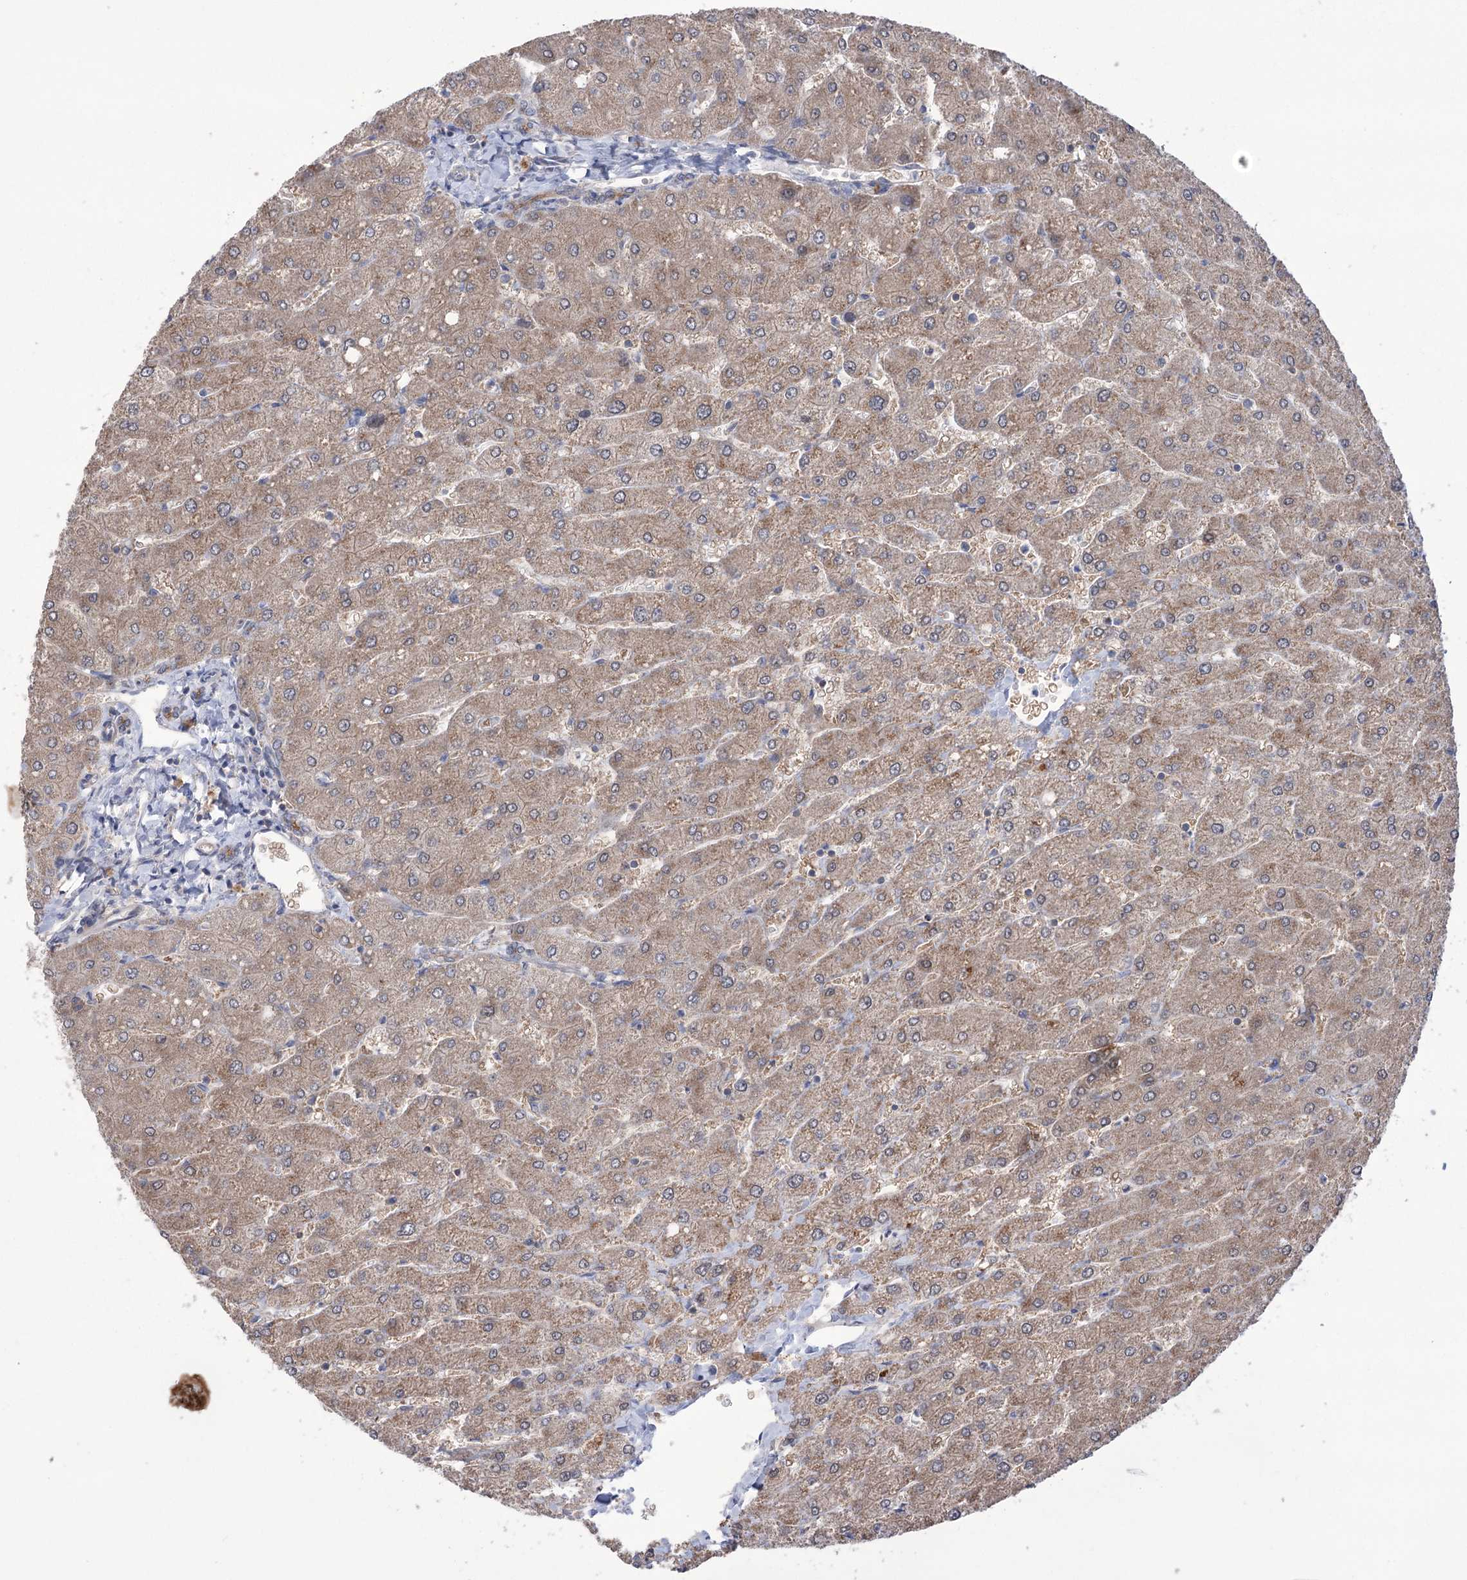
{"staining": {"intensity": "weak", "quantity": "<25%", "location": "cytoplasmic/membranous"}, "tissue": "liver", "cell_type": "Cholangiocytes", "image_type": "normal", "snomed": [{"axis": "morphology", "description": "Normal tissue, NOS"}, {"axis": "topography", "description": "Liver"}], "caption": "Photomicrograph shows no significant protein expression in cholangiocytes of normal liver.", "gene": "TRIM71", "patient": {"sex": "male", "age": 55}}